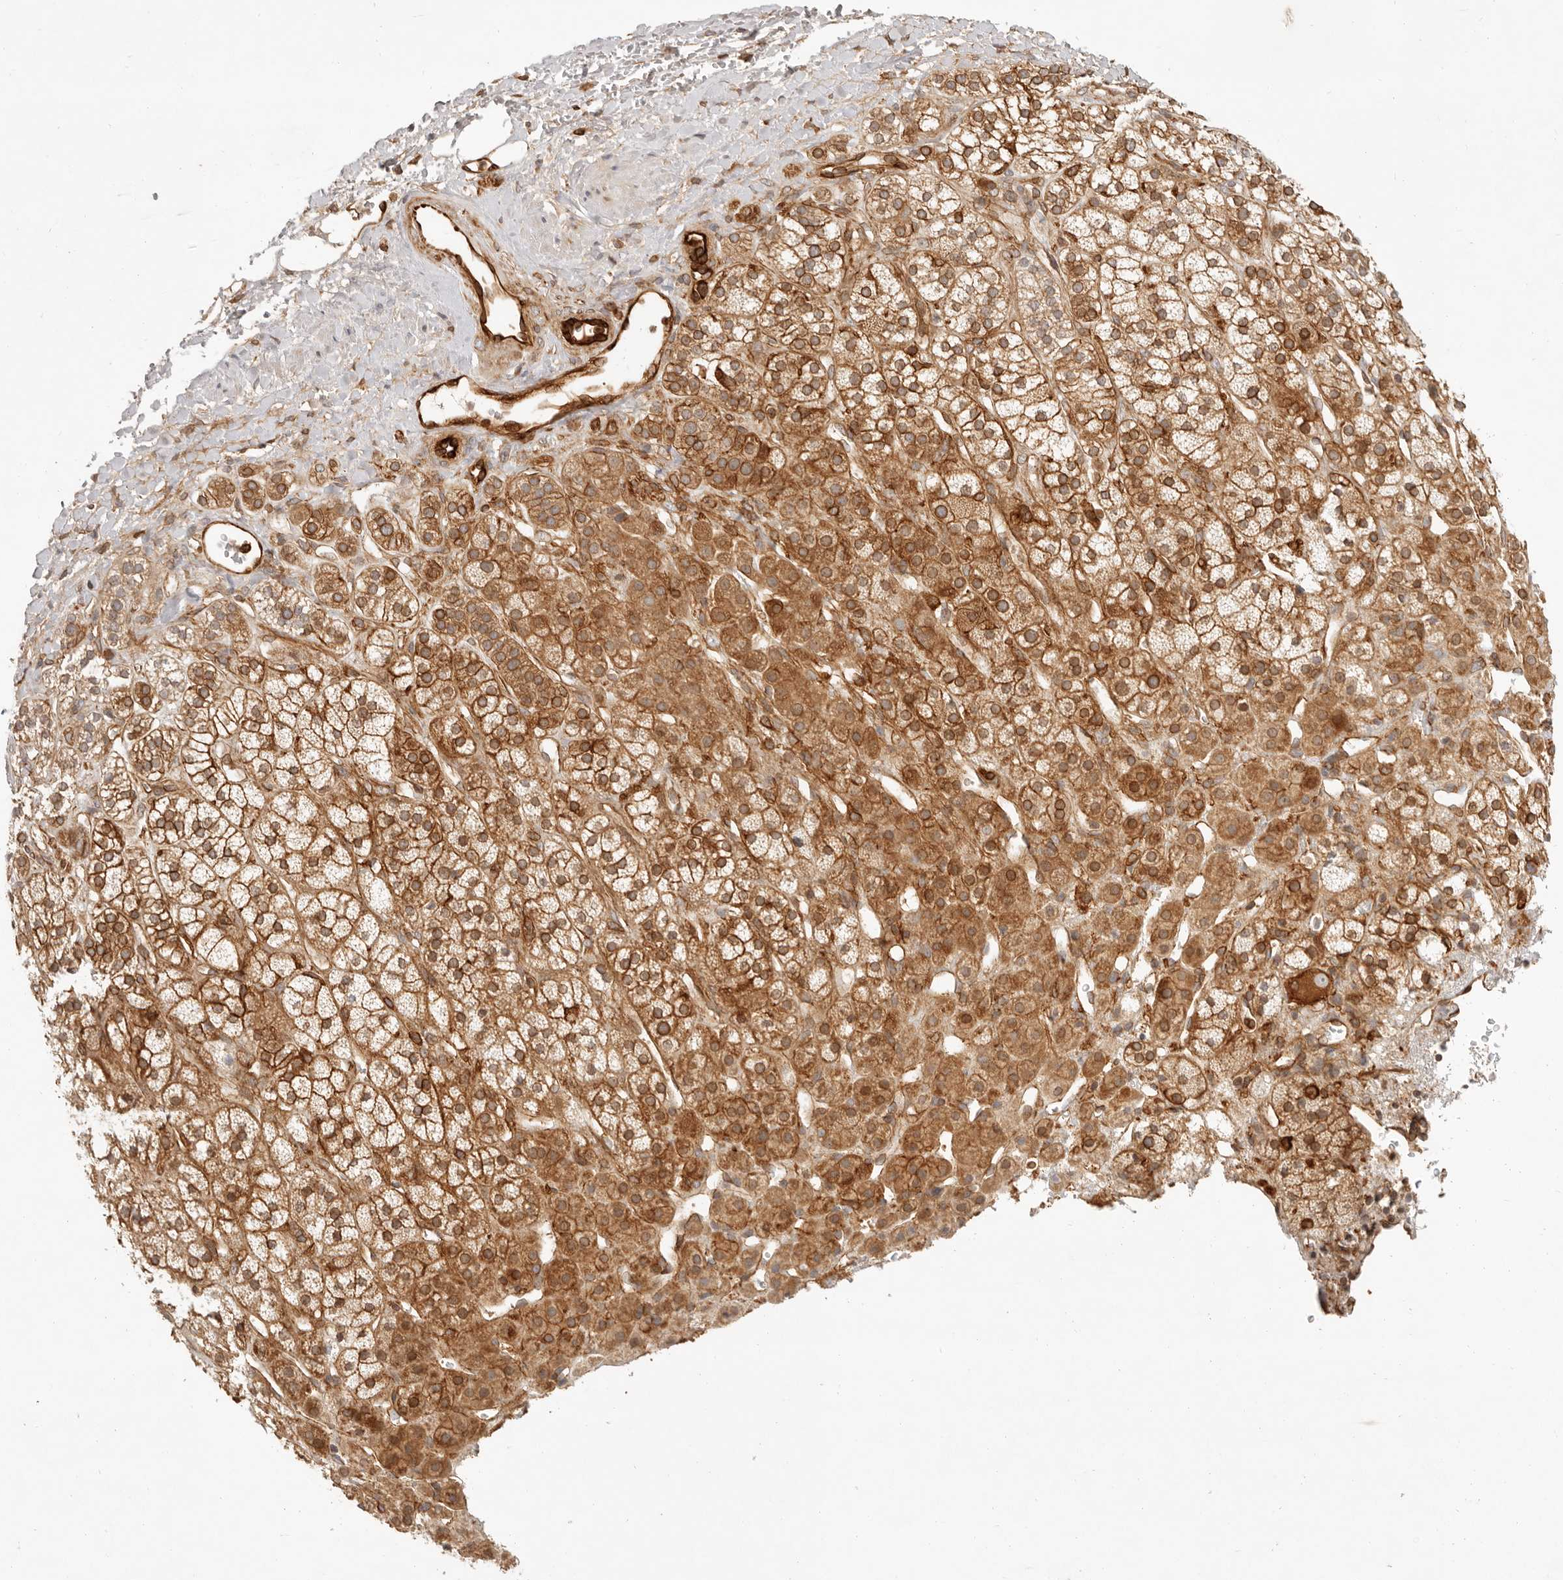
{"staining": {"intensity": "moderate", "quantity": ">75%", "location": "cytoplasmic/membranous"}, "tissue": "adrenal gland", "cell_type": "Glandular cells", "image_type": "normal", "snomed": [{"axis": "morphology", "description": "Normal tissue, NOS"}, {"axis": "topography", "description": "Adrenal gland"}], "caption": "Immunohistochemical staining of unremarkable human adrenal gland exhibits >75% levels of moderate cytoplasmic/membranous protein expression in about >75% of glandular cells. The staining was performed using DAB, with brown indicating positive protein expression. Nuclei are stained blue with hematoxylin.", "gene": "UFSP1", "patient": {"sex": "male", "age": 56}}